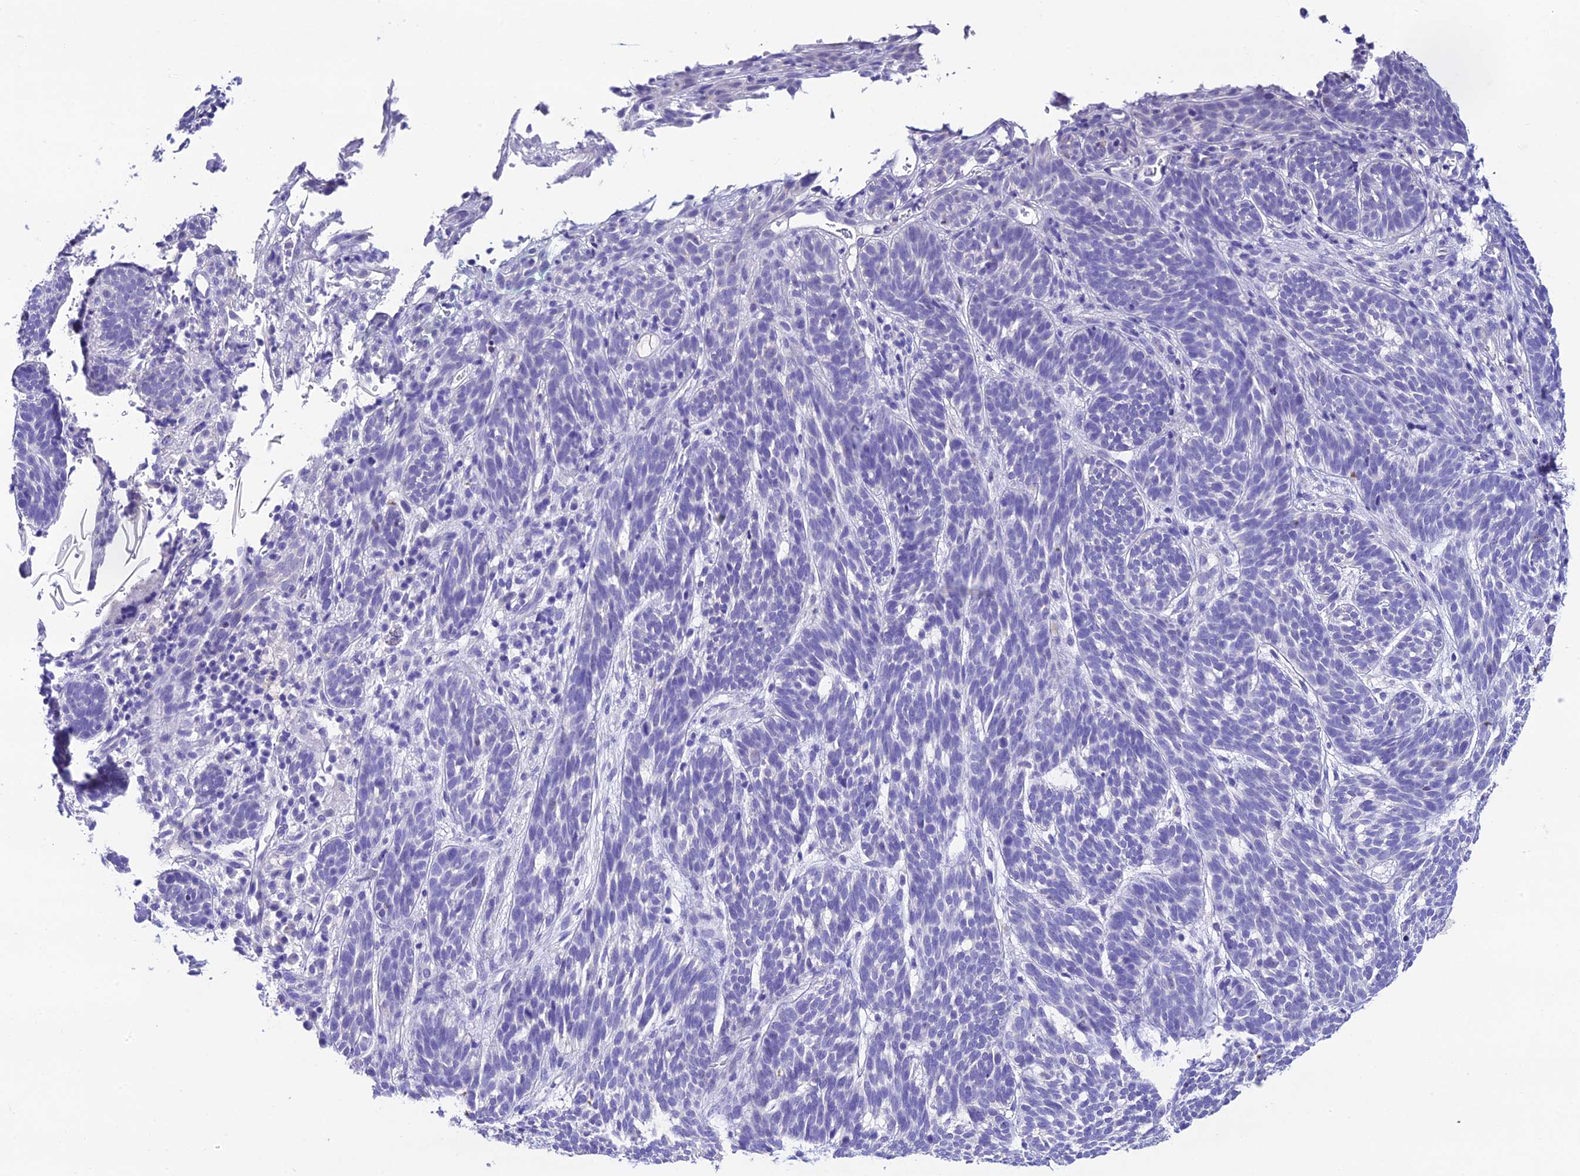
{"staining": {"intensity": "negative", "quantity": "none", "location": "none"}, "tissue": "skin cancer", "cell_type": "Tumor cells", "image_type": "cancer", "snomed": [{"axis": "morphology", "description": "Basal cell carcinoma"}, {"axis": "topography", "description": "Skin"}], "caption": "Skin cancer (basal cell carcinoma) was stained to show a protein in brown. There is no significant expression in tumor cells.", "gene": "NLRP6", "patient": {"sex": "male", "age": 71}}